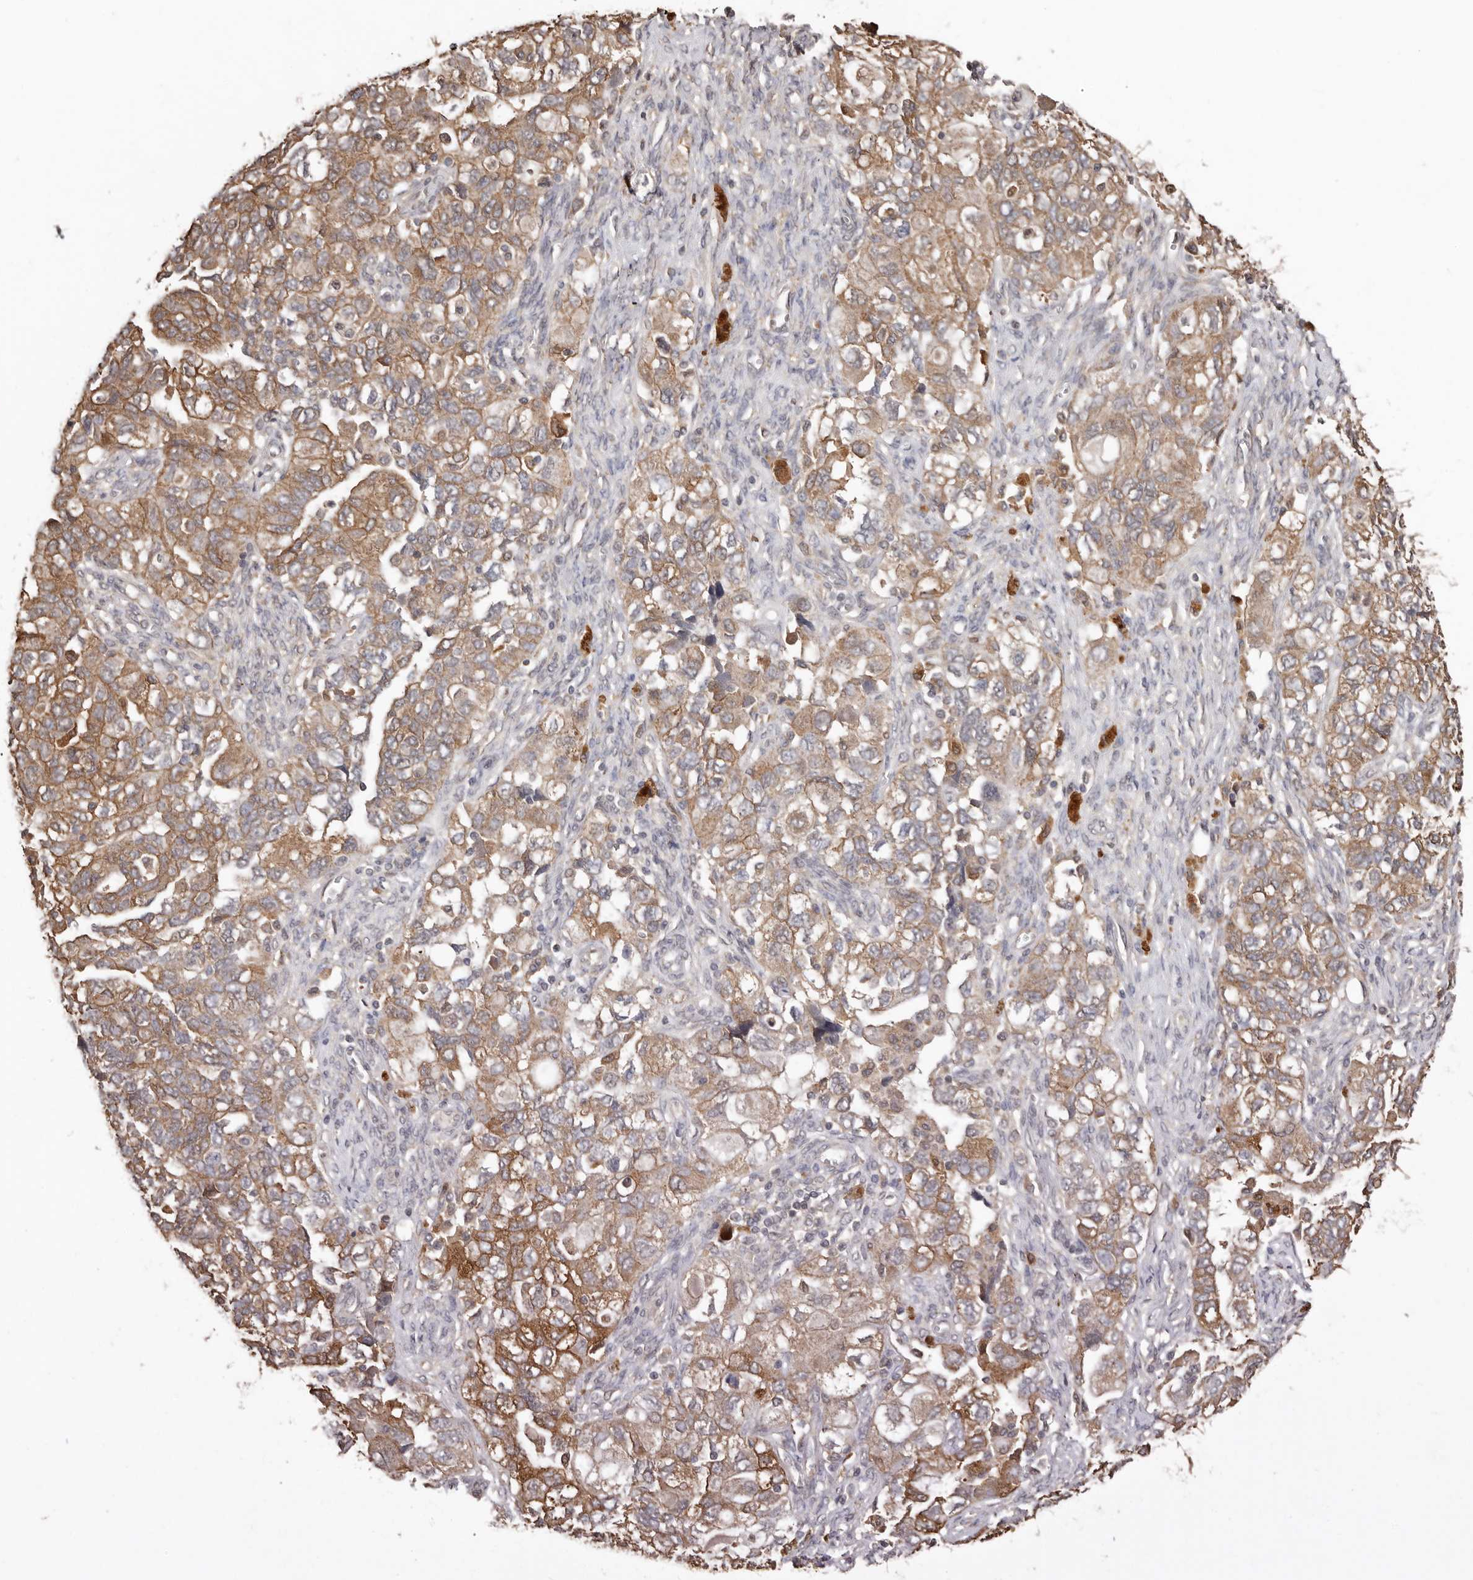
{"staining": {"intensity": "moderate", "quantity": ">75%", "location": "cytoplasmic/membranous"}, "tissue": "ovarian cancer", "cell_type": "Tumor cells", "image_type": "cancer", "snomed": [{"axis": "morphology", "description": "Carcinoma, NOS"}, {"axis": "morphology", "description": "Cystadenocarcinoma, serous, NOS"}, {"axis": "topography", "description": "Ovary"}], "caption": "IHC of human ovarian carcinoma displays medium levels of moderate cytoplasmic/membranous expression in about >75% of tumor cells.", "gene": "RSPO2", "patient": {"sex": "female", "age": 69}}